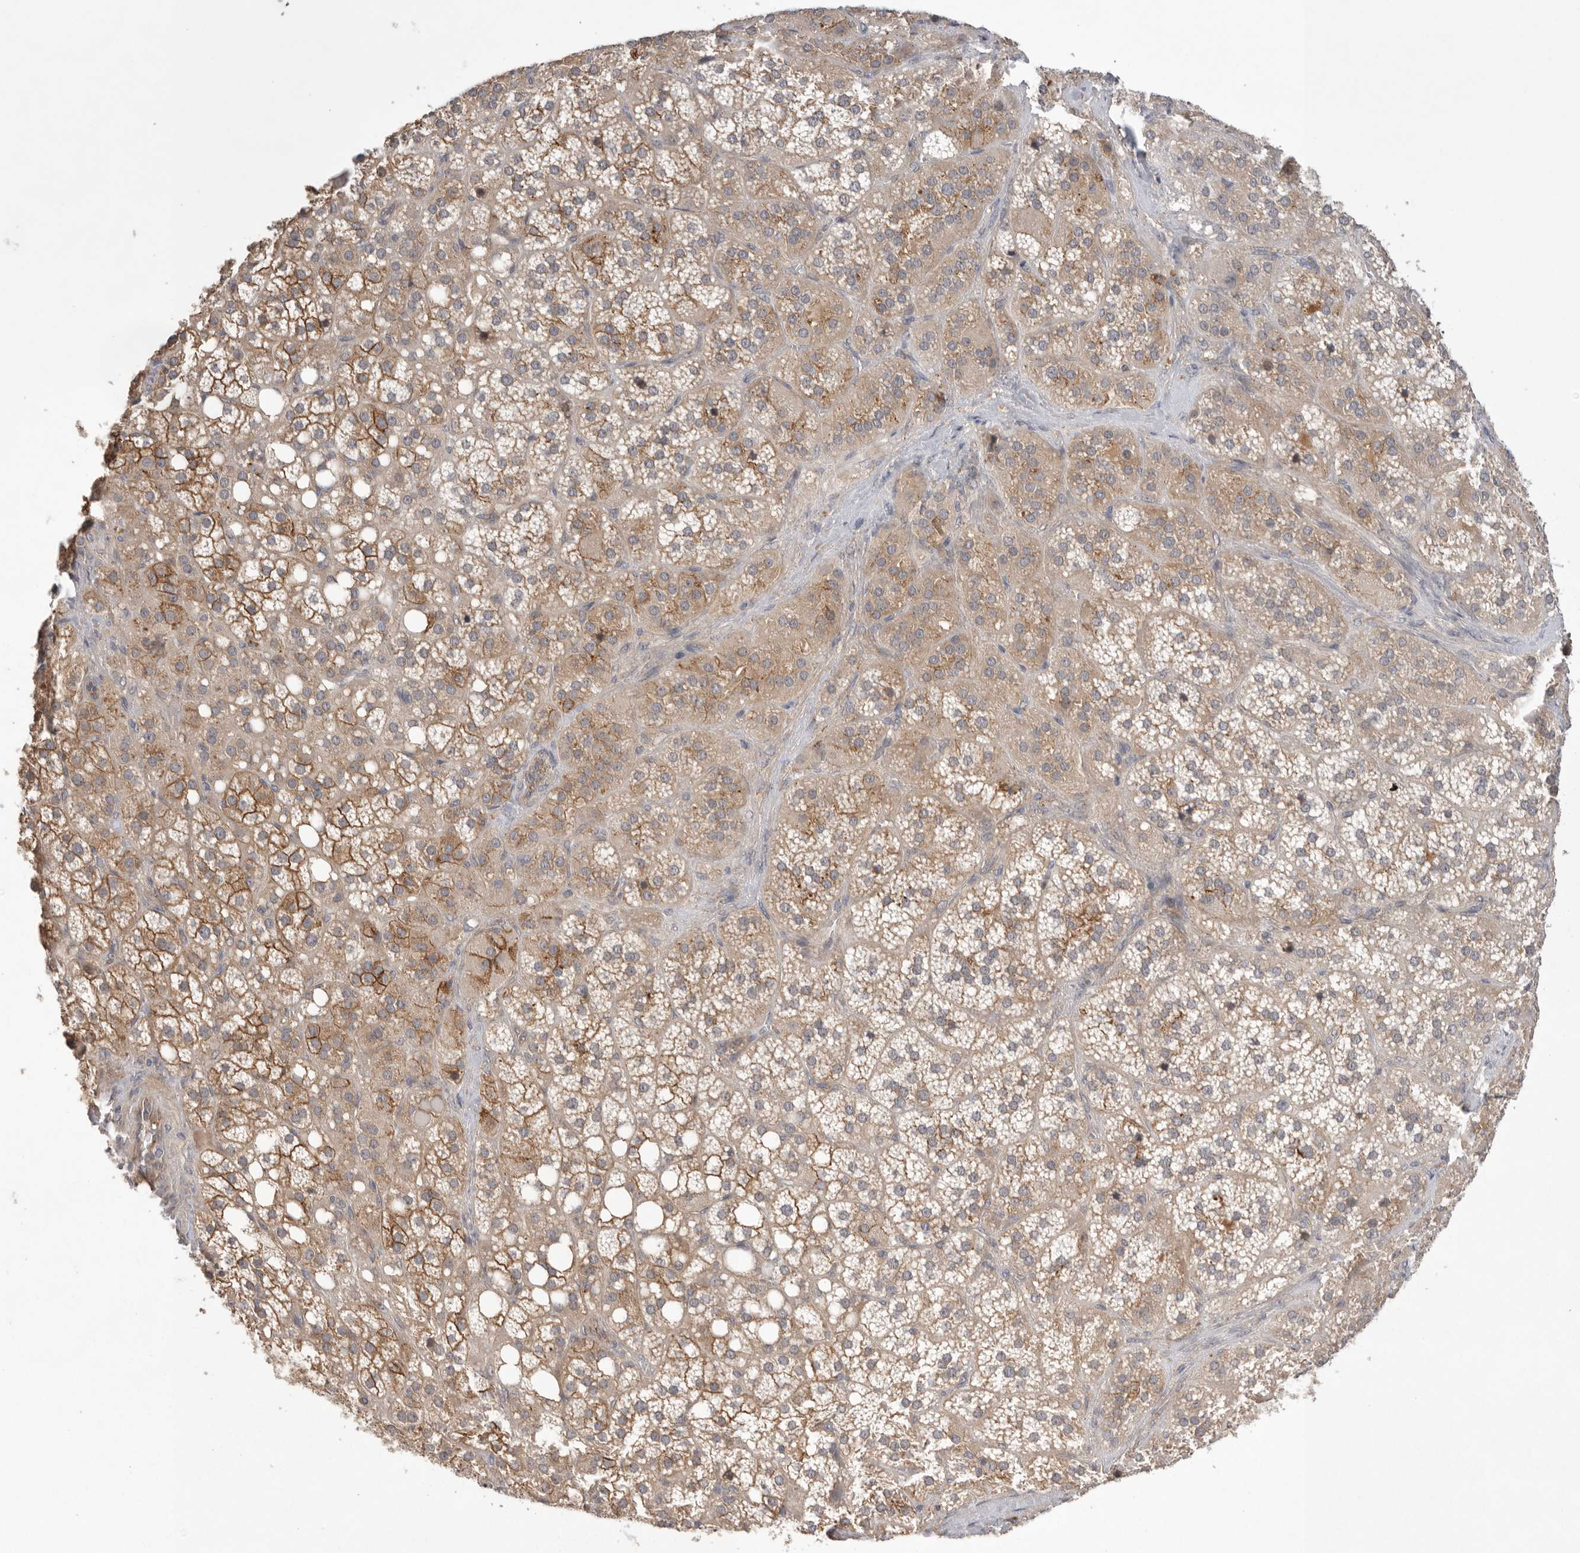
{"staining": {"intensity": "moderate", "quantity": ">75%", "location": "cytoplasmic/membranous"}, "tissue": "adrenal gland", "cell_type": "Glandular cells", "image_type": "normal", "snomed": [{"axis": "morphology", "description": "Normal tissue, NOS"}, {"axis": "topography", "description": "Adrenal gland"}], "caption": "Immunohistochemical staining of unremarkable human adrenal gland demonstrates medium levels of moderate cytoplasmic/membranous positivity in approximately >75% of glandular cells.", "gene": "NRCAM", "patient": {"sex": "female", "age": 59}}